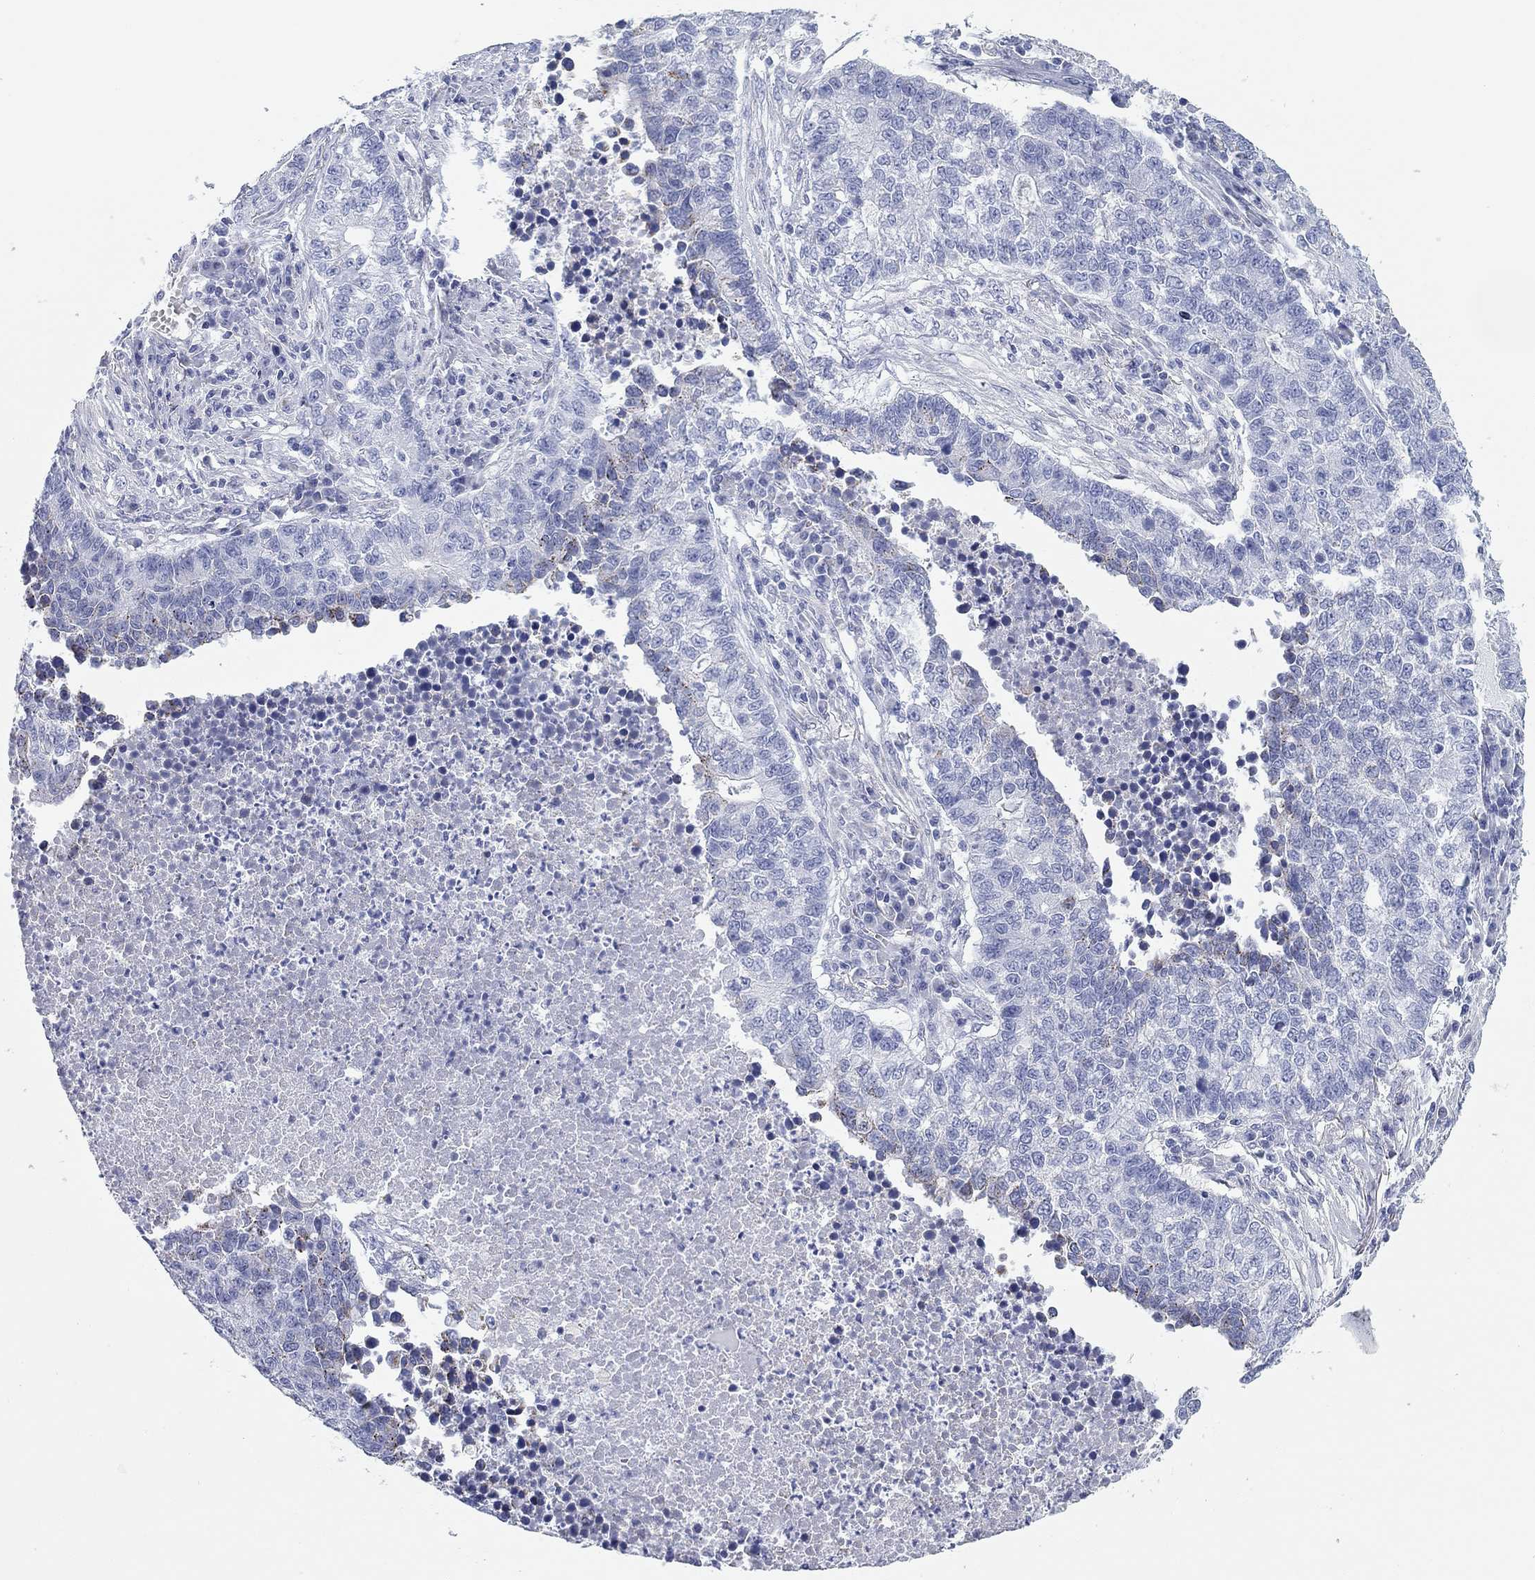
{"staining": {"intensity": "negative", "quantity": "none", "location": "none"}, "tissue": "lung cancer", "cell_type": "Tumor cells", "image_type": "cancer", "snomed": [{"axis": "morphology", "description": "Adenocarcinoma, NOS"}, {"axis": "topography", "description": "Lung"}], "caption": "Immunohistochemical staining of lung cancer displays no significant expression in tumor cells. Brightfield microscopy of immunohistochemistry stained with DAB (brown) and hematoxylin (blue), captured at high magnification.", "gene": "CHI3L2", "patient": {"sex": "male", "age": 57}}